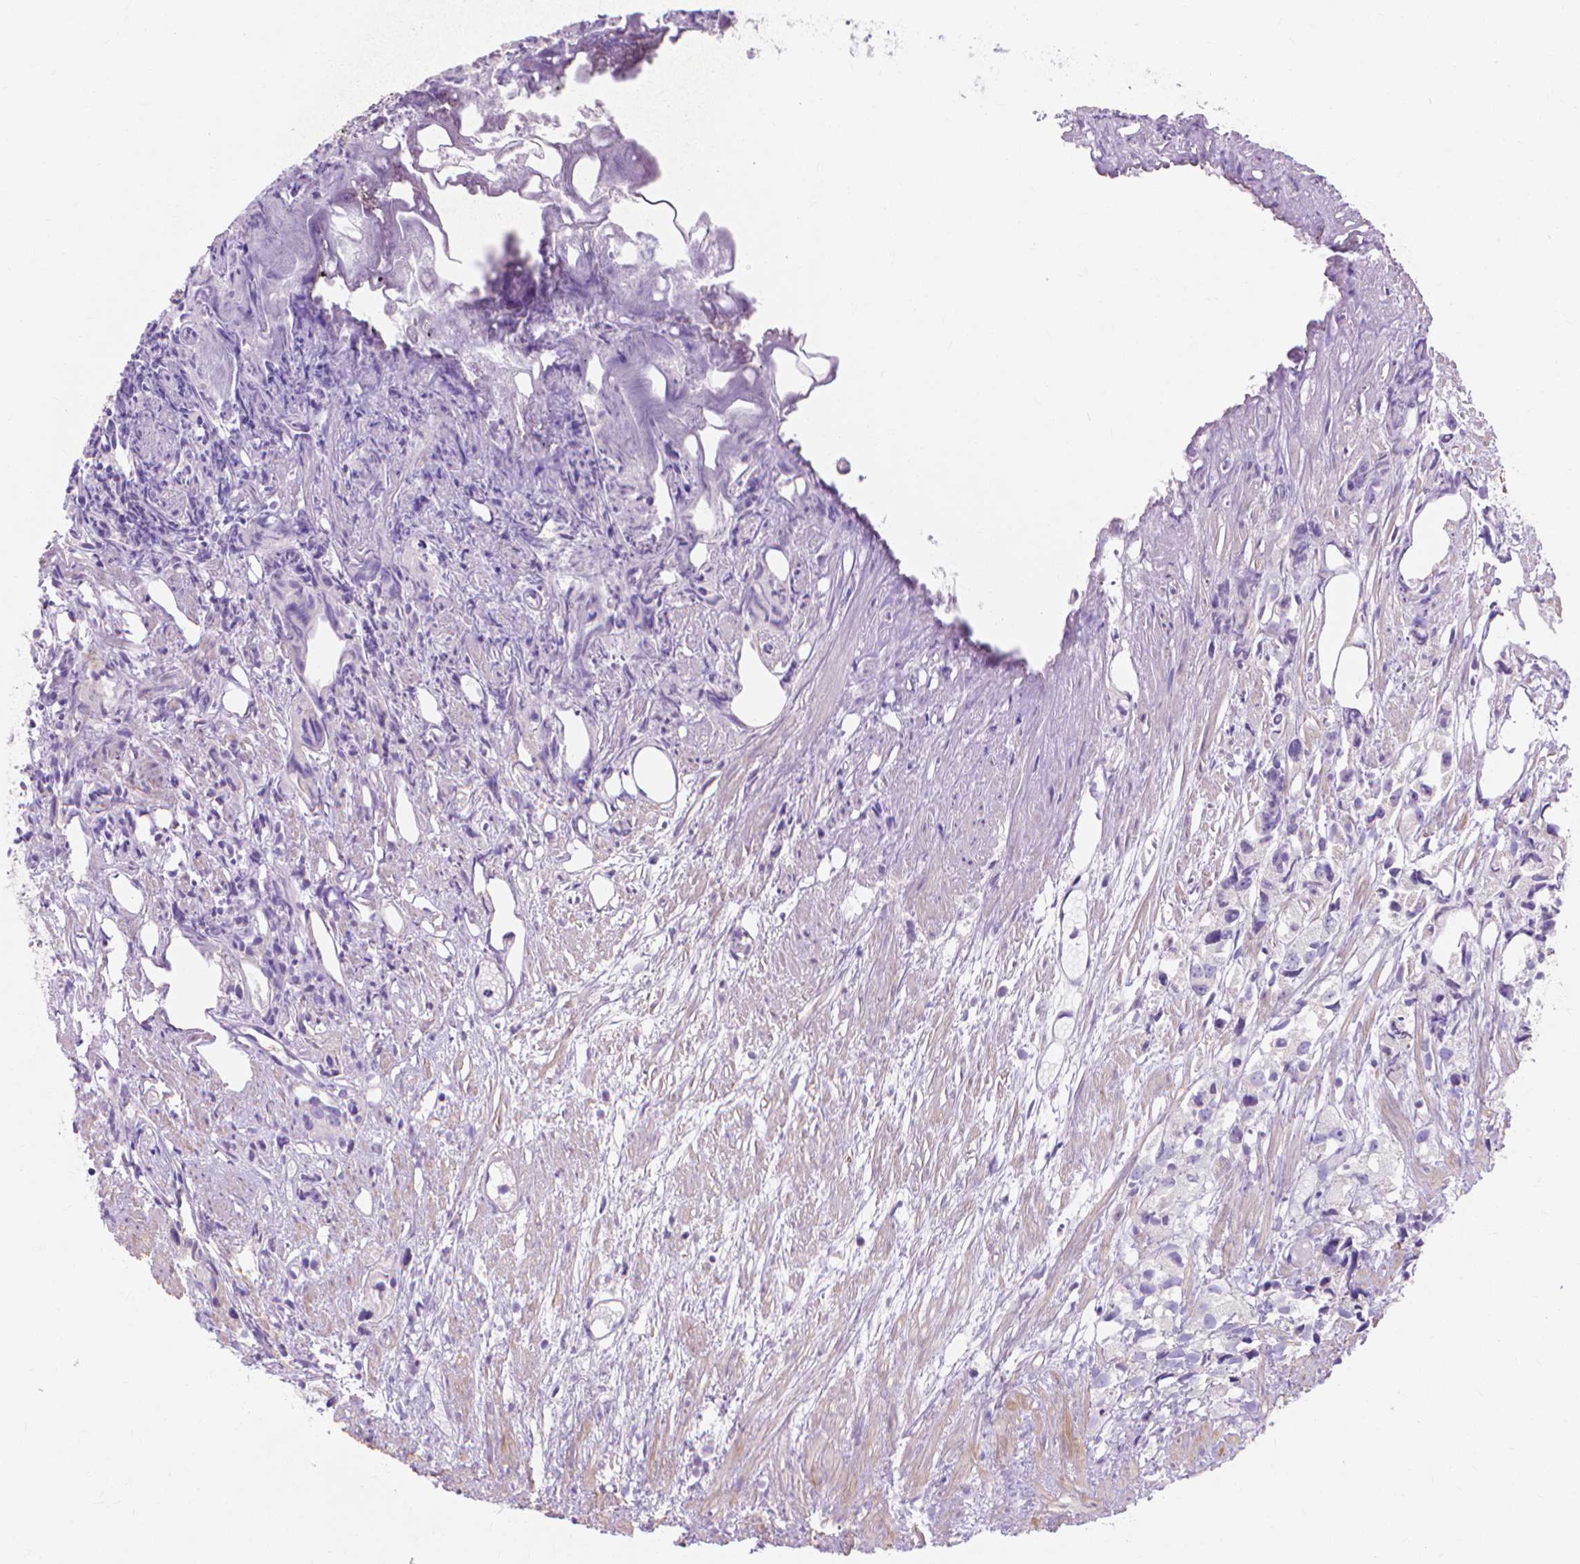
{"staining": {"intensity": "negative", "quantity": "none", "location": "none"}, "tissue": "prostate cancer", "cell_type": "Tumor cells", "image_type": "cancer", "snomed": [{"axis": "morphology", "description": "Adenocarcinoma, High grade"}, {"axis": "topography", "description": "Prostate"}], "caption": "This is an immunohistochemistry photomicrograph of human prostate adenocarcinoma (high-grade). There is no staining in tumor cells.", "gene": "MBLAC1", "patient": {"sex": "male", "age": 68}}